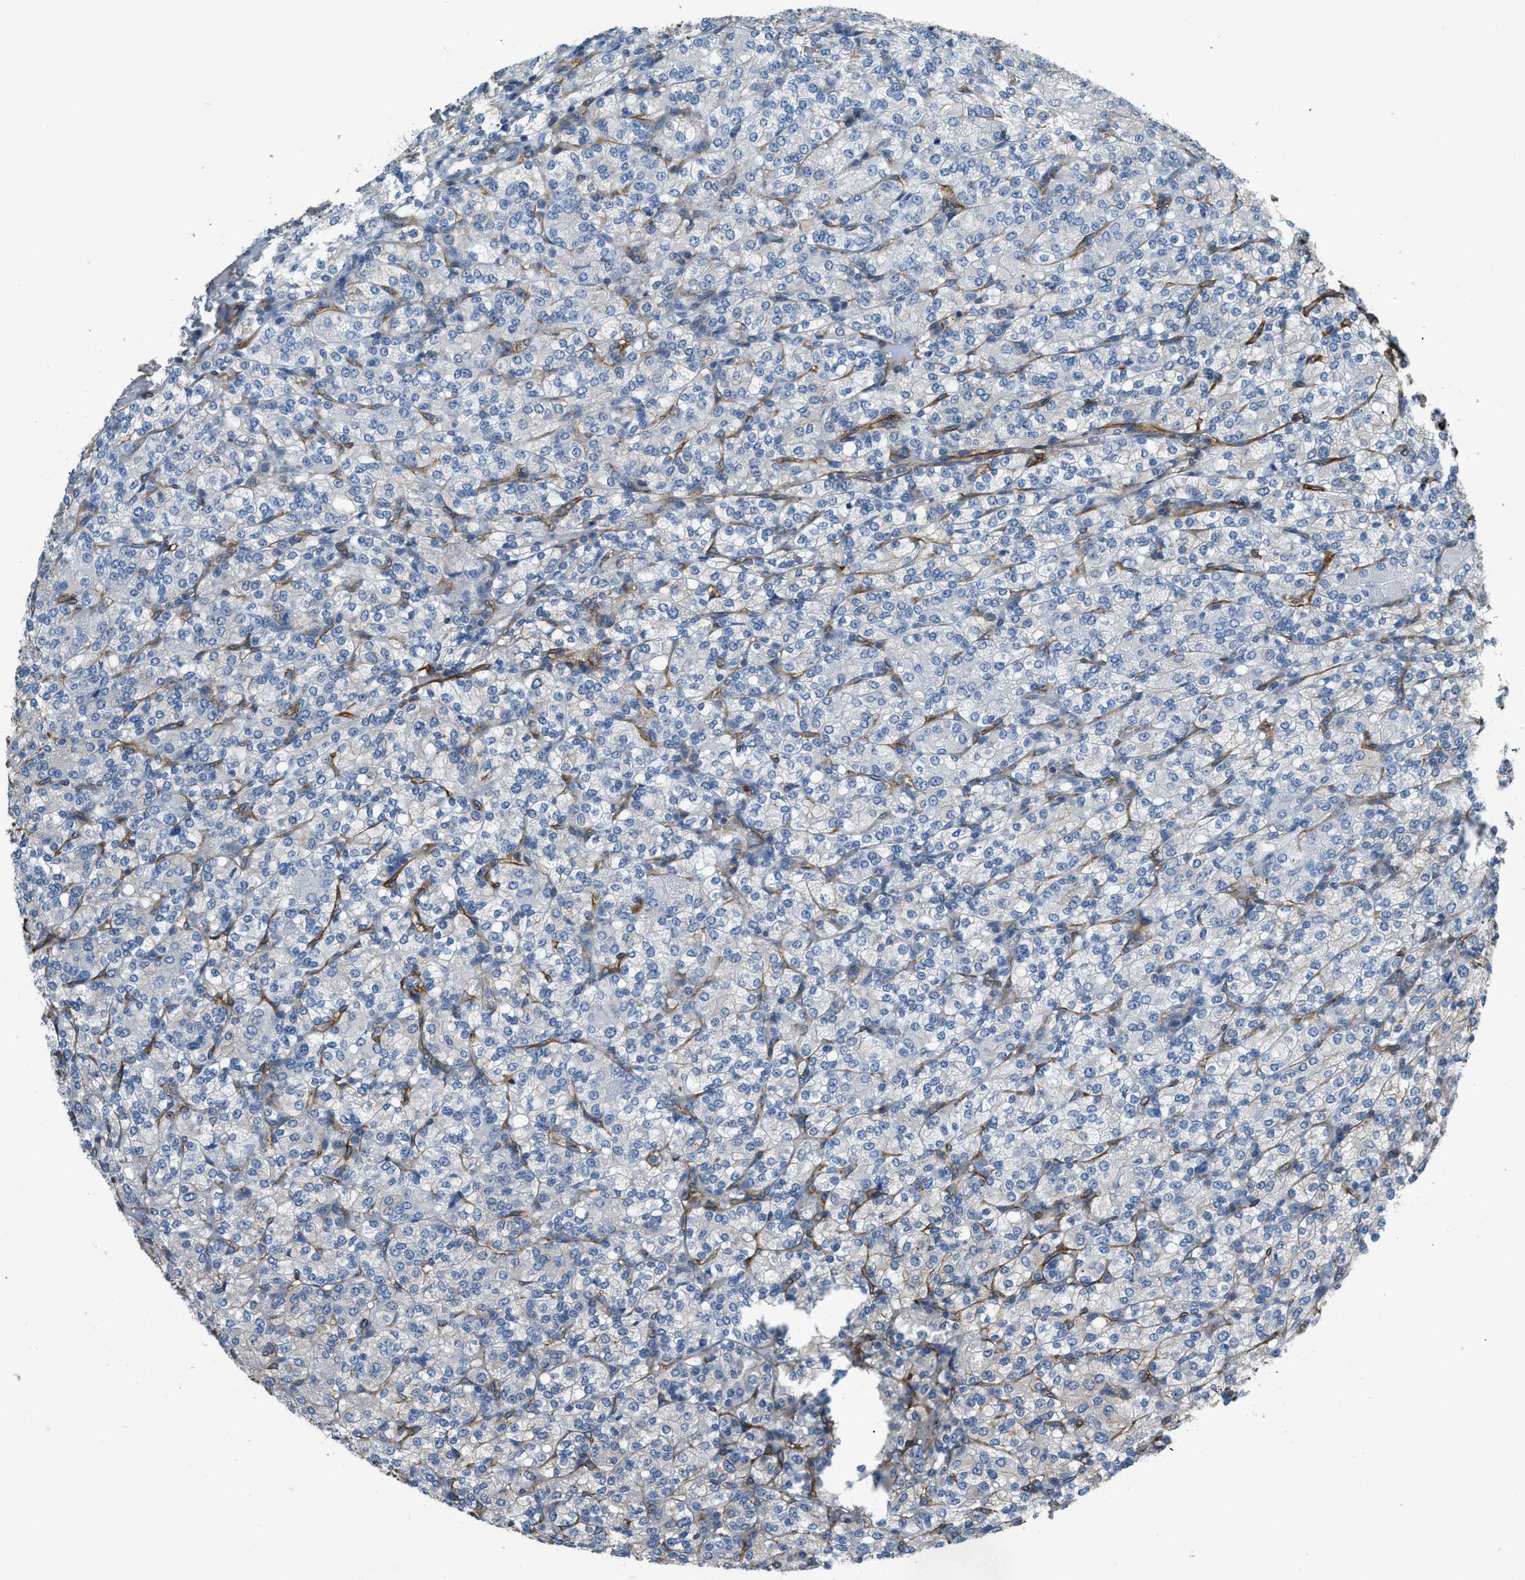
{"staining": {"intensity": "negative", "quantity": "none", "location": "none"}, "tissue": "renal cancer", "cell_type": "Tumor cells", "image_type": "cancer", "snomed": [{"axis": "morphology", "description": "Adenocarcinoma, NOS"}, {"axis": "topography", "description": "Kidney"}], "caption": "An IHC image of renal cancer (adenocarcinoma) is shown. There is no staining in tumor cells of renal cancer (adenocarcinoma).", "gene": "TMEM43", "patient": {"sex": "male", "age": 77}}